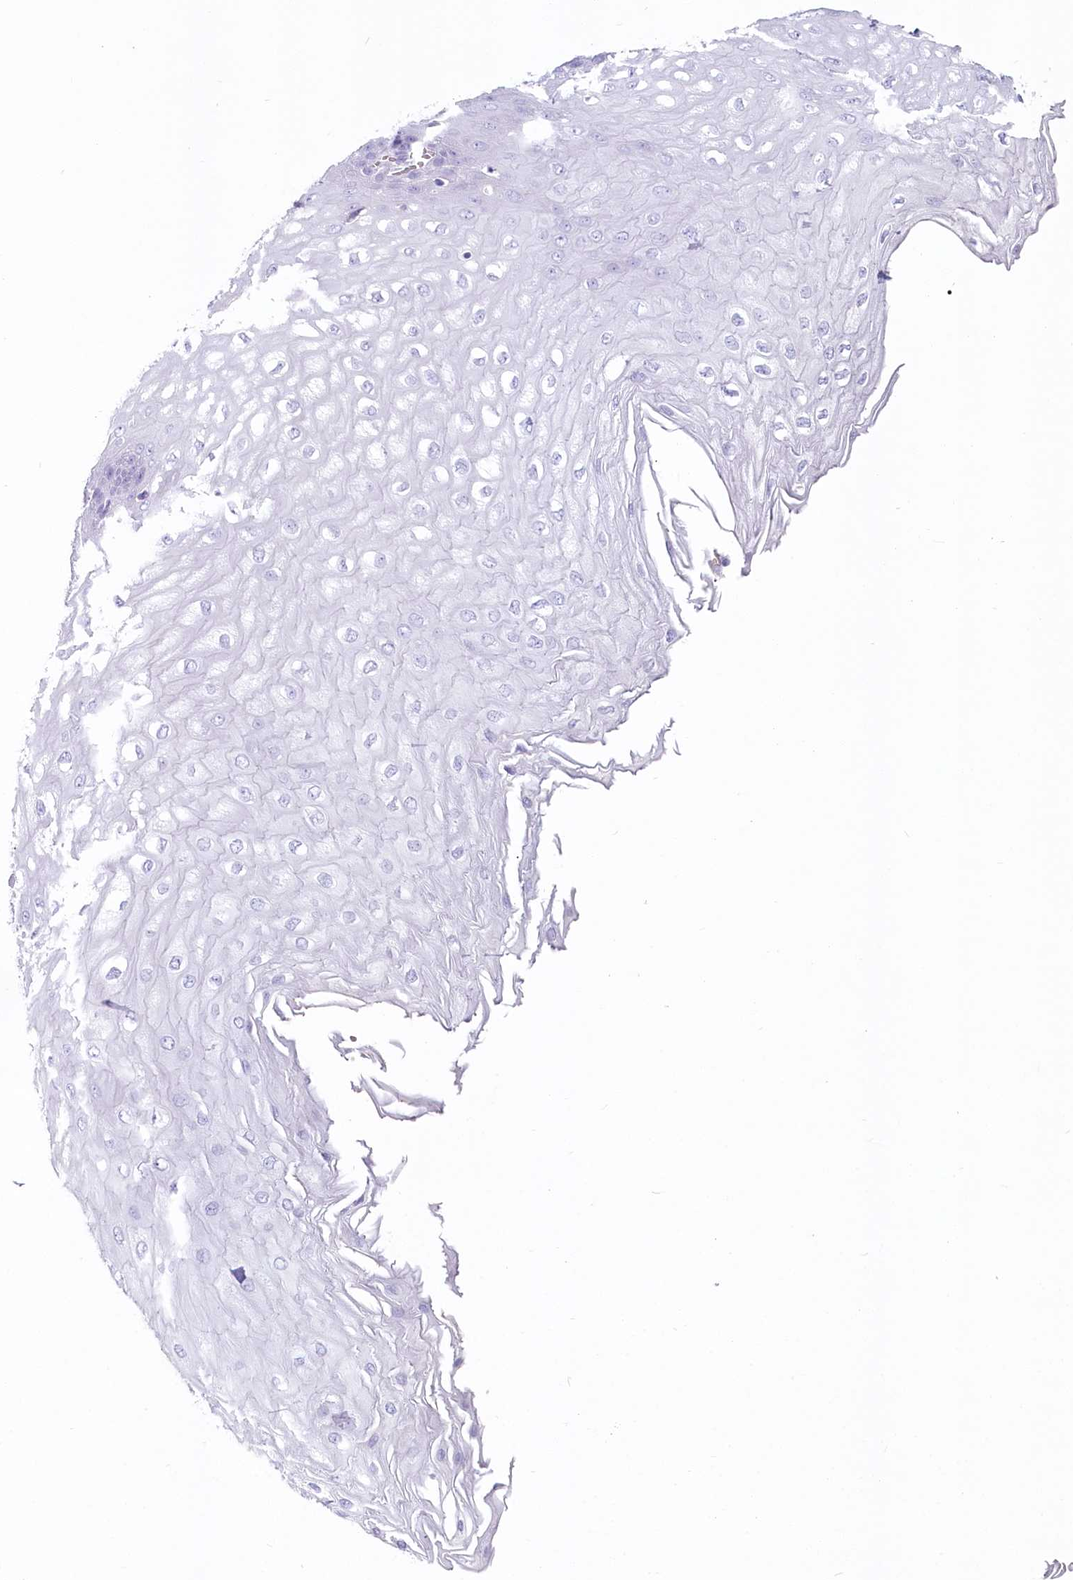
{"staining": {"intensity": "negative", "quantity": "none", "location": "none"}, "tissue": "esophagus", "cell_type": "Squamous epithelial cells", "image_type": "normal", "snomed": [{"axis": "morphology", "description": "Normal tissue, NOS"}, {"axis": "topography", "description": "Esophagus"}], "caption": "Human esophagus stained for a protein using IHC reveals no staining in squamous epithelial cells.", "gene": "IFIT5", "patient": {"sex": "male", "age": 60}}